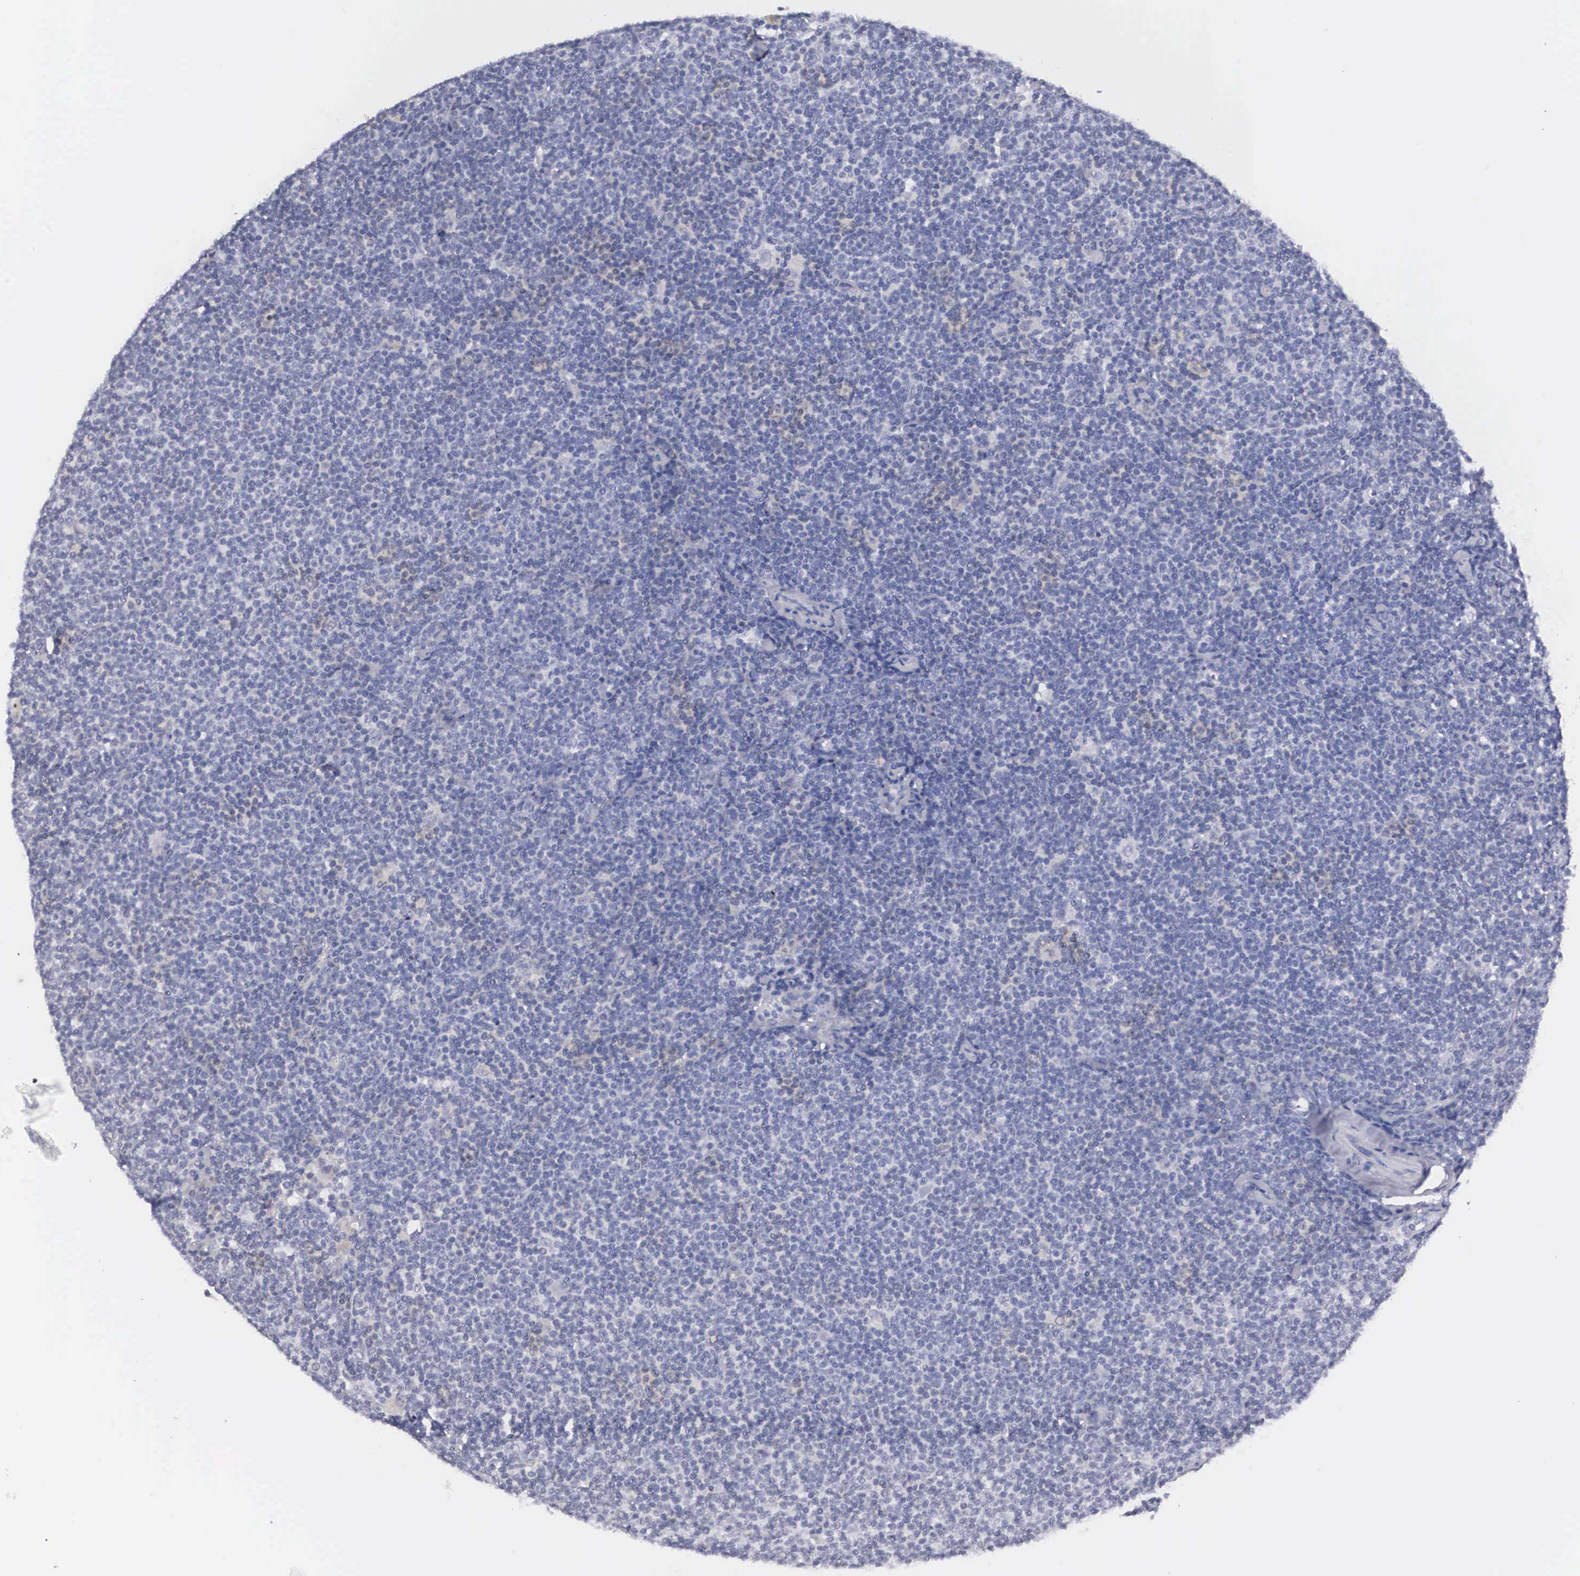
{"staining": {"intensity": "negative", "quantity": "none", "location": "none"}, "tissue": "lymphoma", "cell_type": "Tumor cells", "image_type": "cancer", "snomed": [{"axis": "morphology", "description": "Malignant lymphoma, non-Hodgkin's type, Low grade"}, {"axis": "topography", "description": "Lymph node"}], "caption": "High magnification brightfield microscopy of lymphoma stained with DAB (3,3'-diaminobenzidine) (brown) and counterstained with hematoxylin (blue): tumor cells show no significant staining.", "gene": "ARMCX3", "patient": {"sex": "male", "age": 65}}